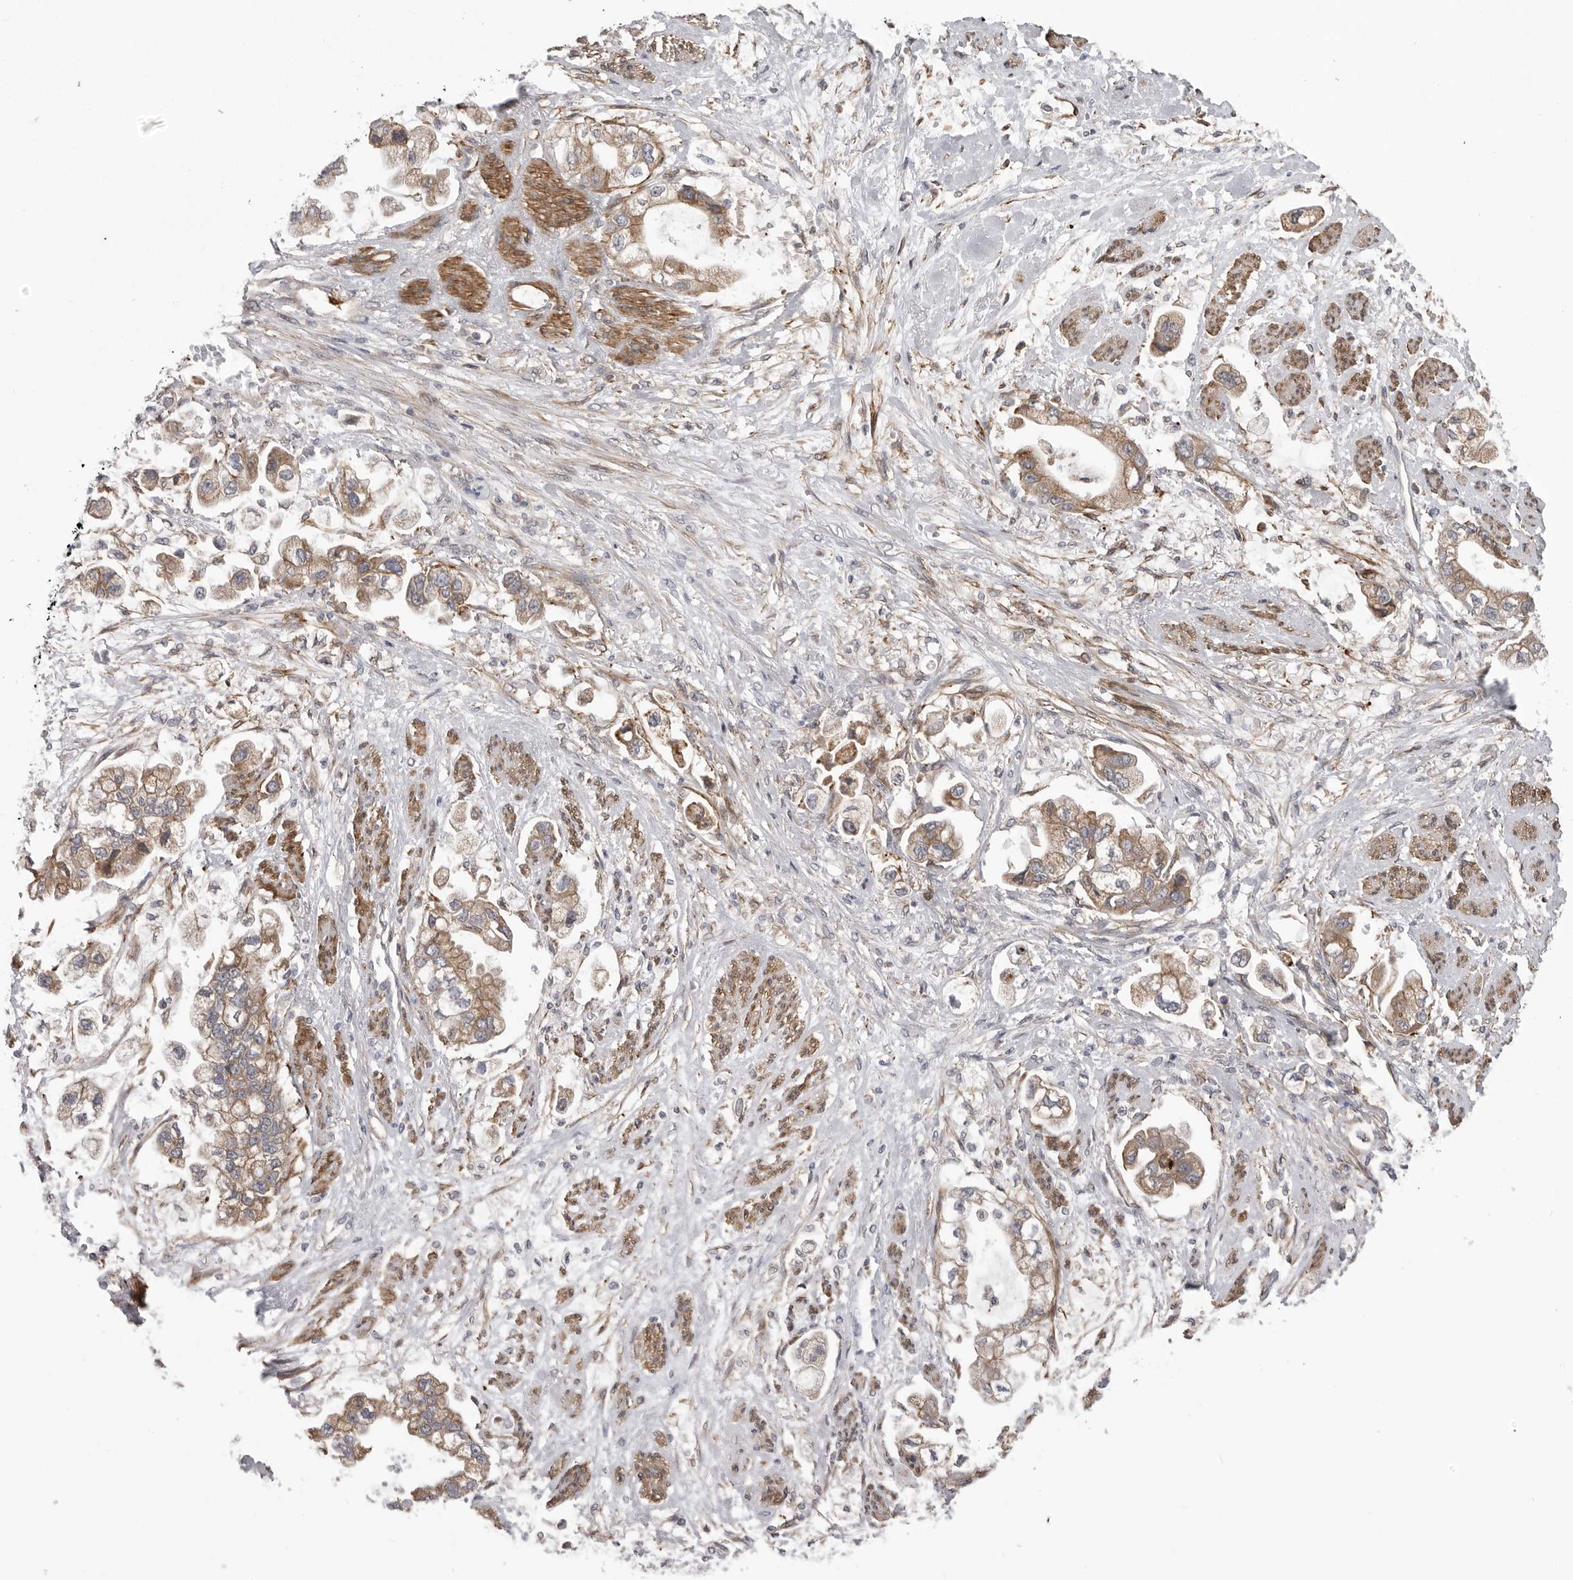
{"staining": {"intensity": "moderate", "quantity": ">75%", "location": "cytoplasmic/membranous"}, "tissue": "stomach cancer", "cell_type": "Tumor cells", "image_type": "cancer", "snomed": [{"axis": "morphology", "description": "Adenocarcinoma, NOS"}, {"axis": "topography", "description": "Stomach"}], "caption": "About >75% of tumor cells in human stomach cancer (adenocarcinoma) display moderate cytoplasmic/membranous protein expression as visualized by brown immunohistochemical staining.", "gene": "SCP2", "patient": {"sex": "male", "age": 62}}